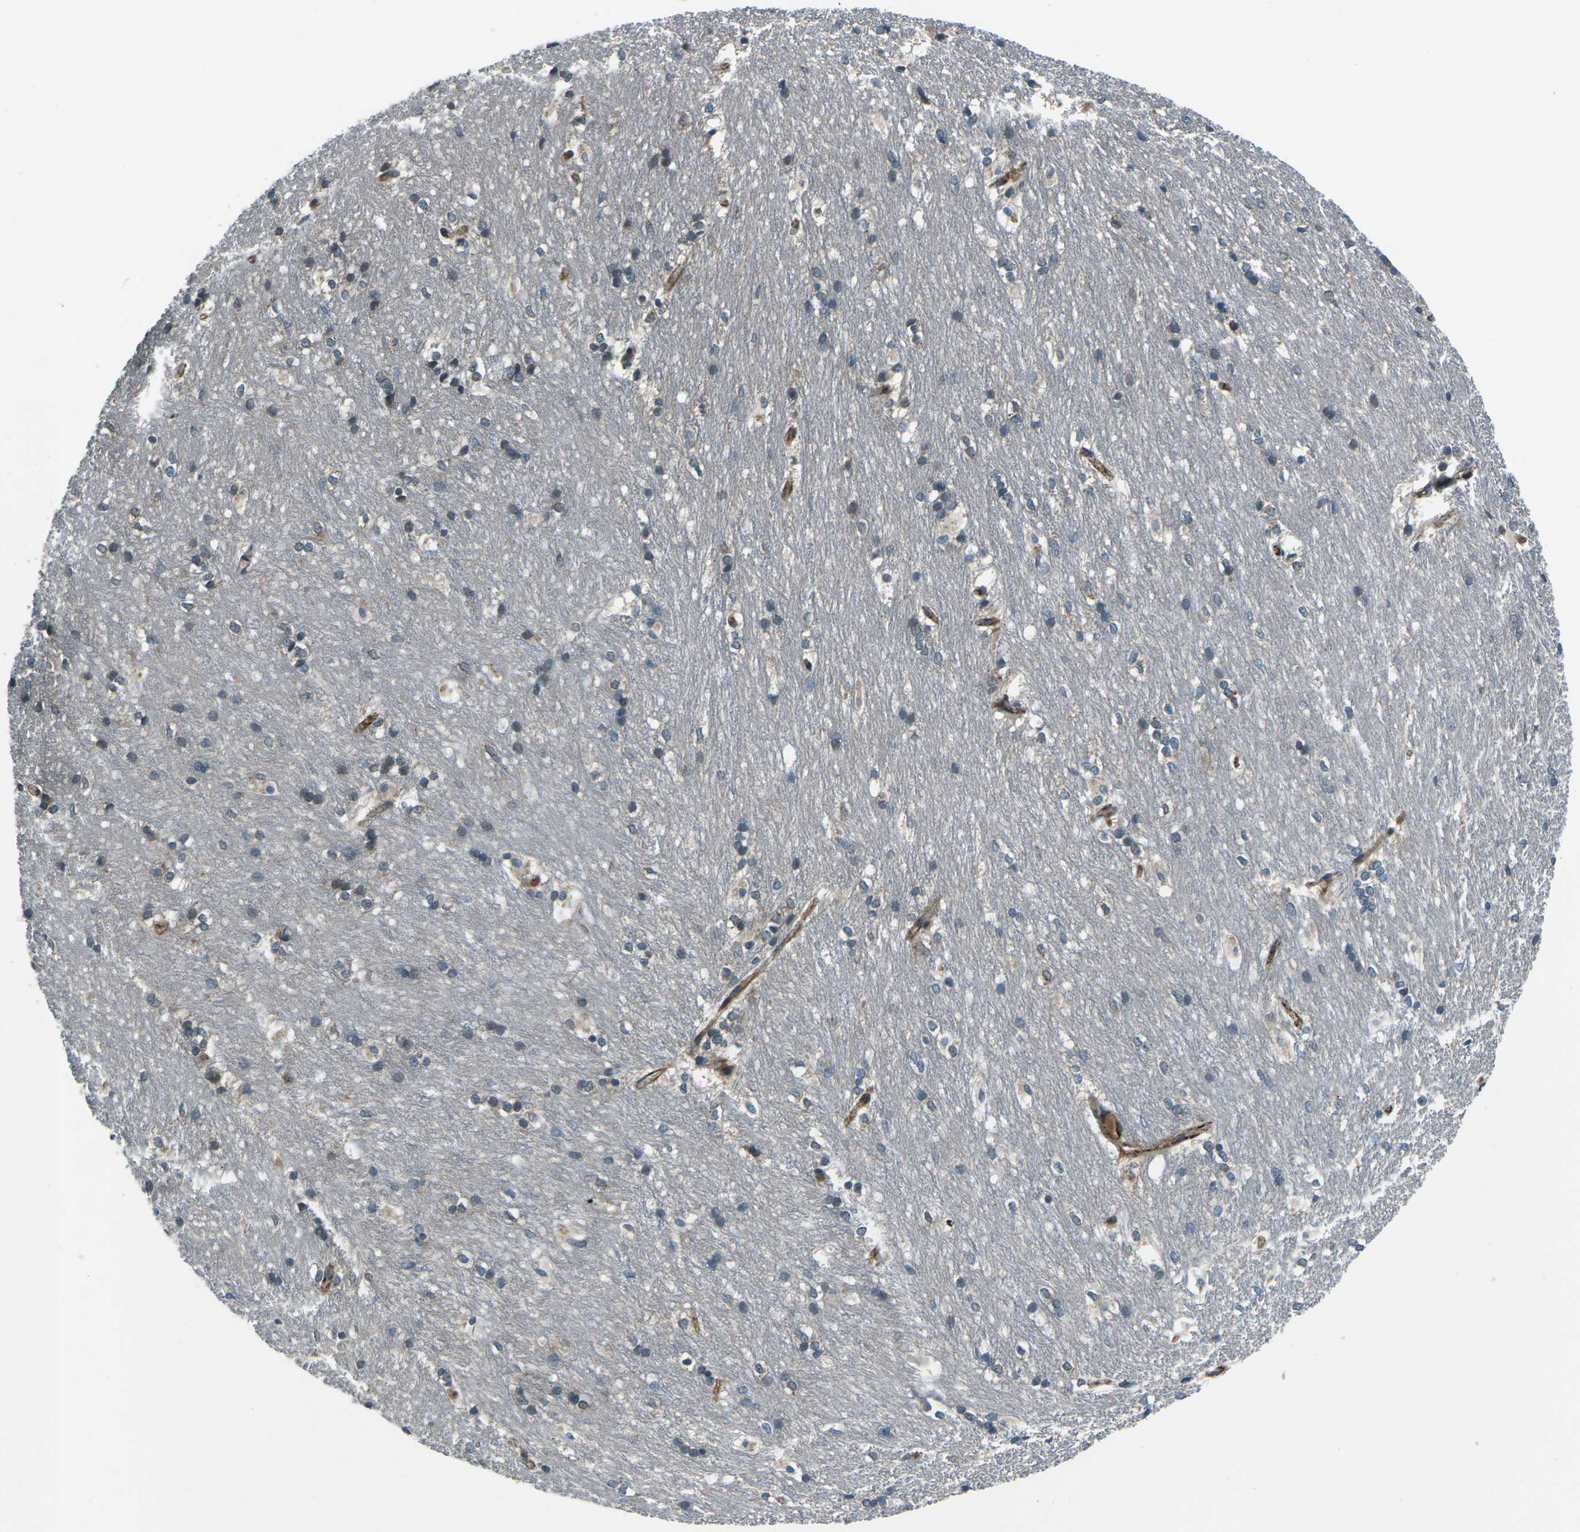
{"staining": {"intensity": "moderate", "quantity": "<25%", "location": "nuclear"}, "tissue": "caudate", "cell_type": "Glial cells", "image_type": "normal", "snomed": [{"axis": "morphology", "description": "Normal tissue, NOS"}, {"axis": "topography", "description": "Lateral ventricle wall"}], "caption": "This histopathology image shows IHC staining of normal human caudate, with low moderate nuclear expression in about <25% of glial cells.", "gene": "AFAP1", "patient": {"sex": "female", "age": 19}}